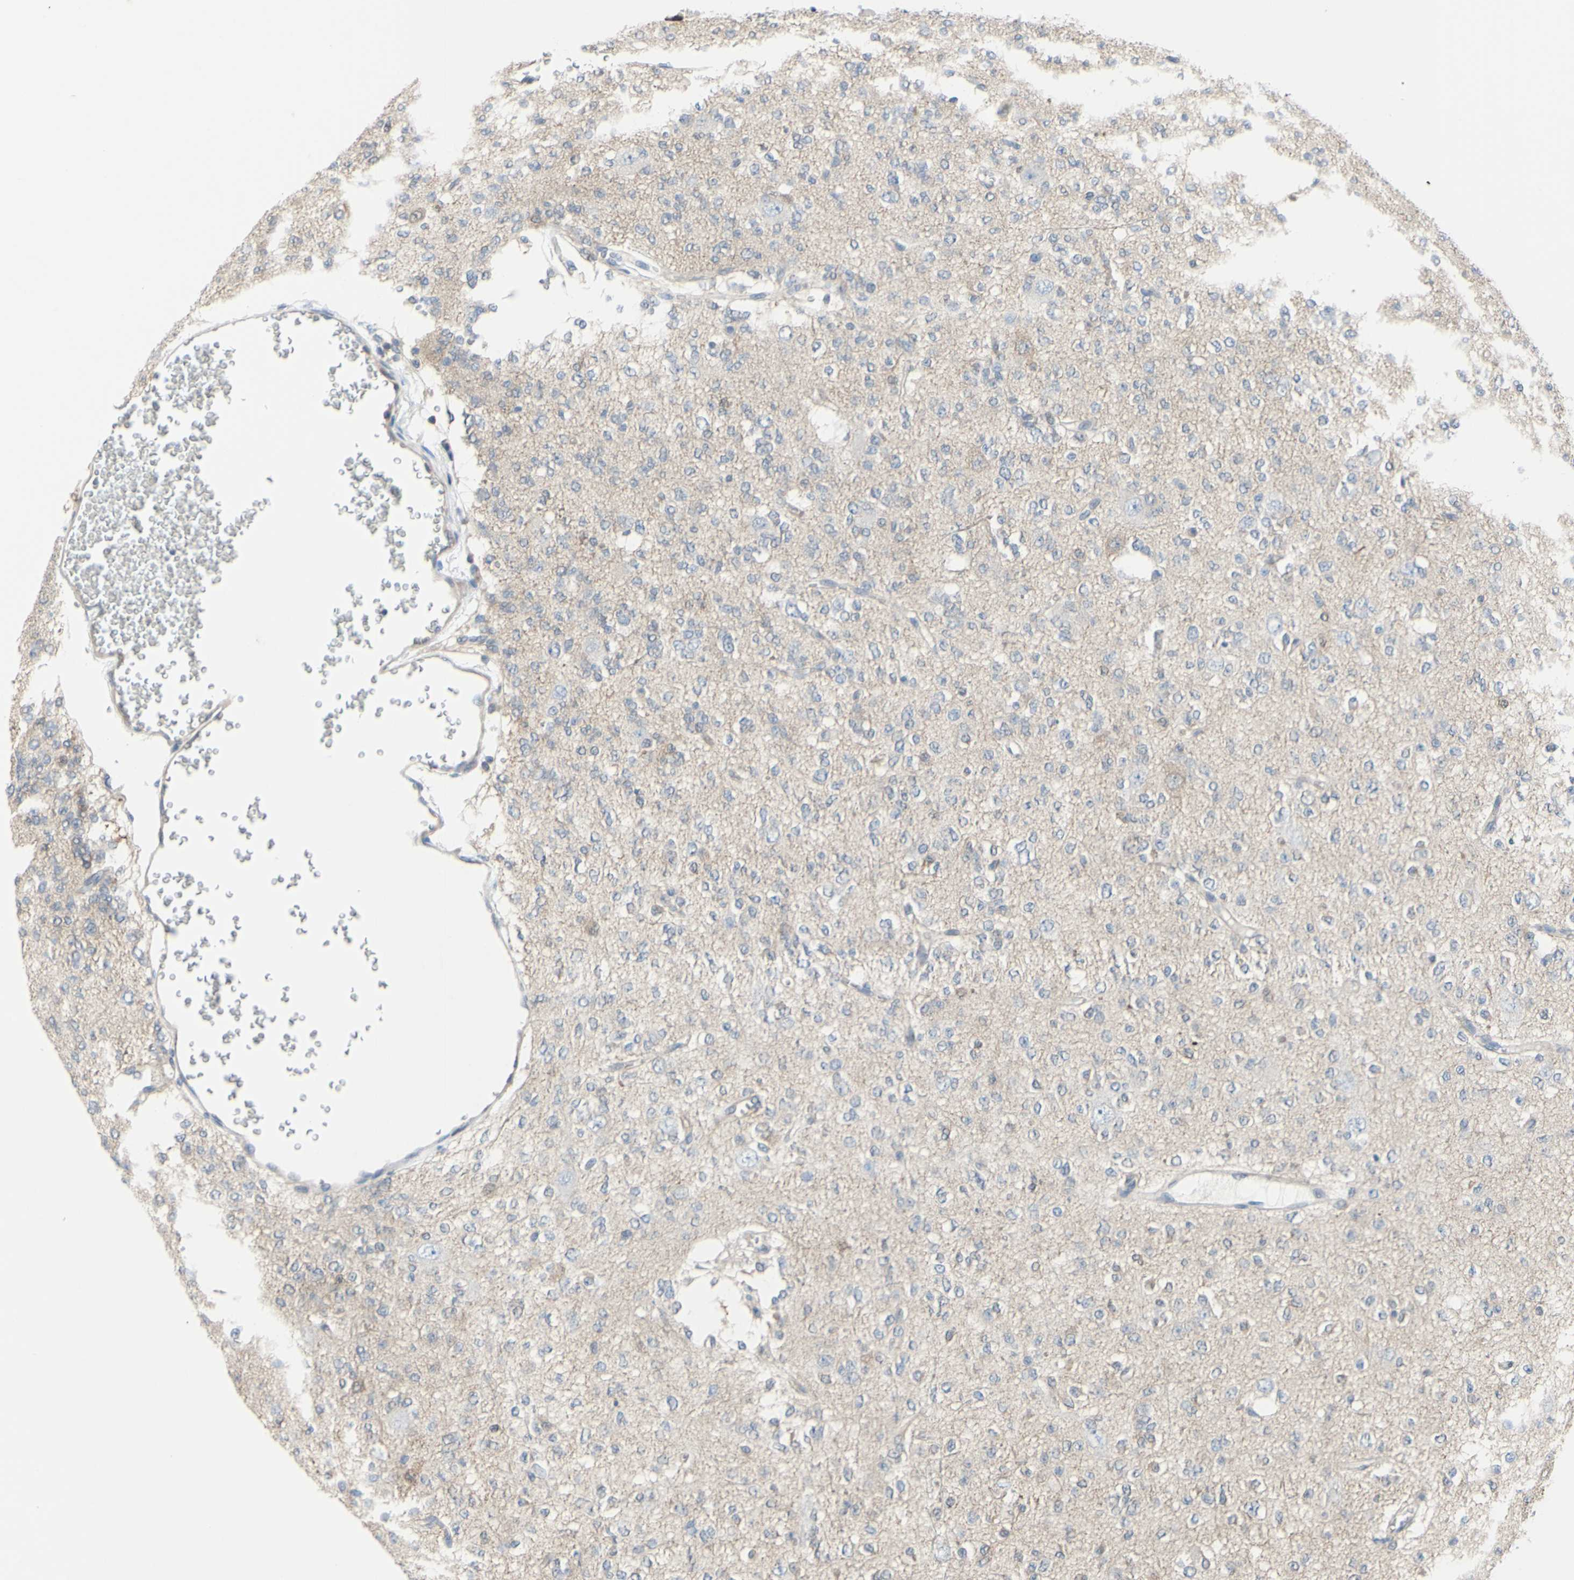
{"staining": {"intensity": "negative", "quantity": "none", "location": "none"}, "tissue": "glioma", "cell_type": "Tumor cells", "image_type": "cancer", "snomed": [{"axis": "morphology", "description": "Glioma, malignant, Low grade"}, {"axis": "topography", "description": "Brain"}], "caption": "This is an IHC image of human malignant glioma (low-grade). There is no expression in tumor cells.", "gene": "UPK3B", "patient": {"sex": "male", "age": 38}}